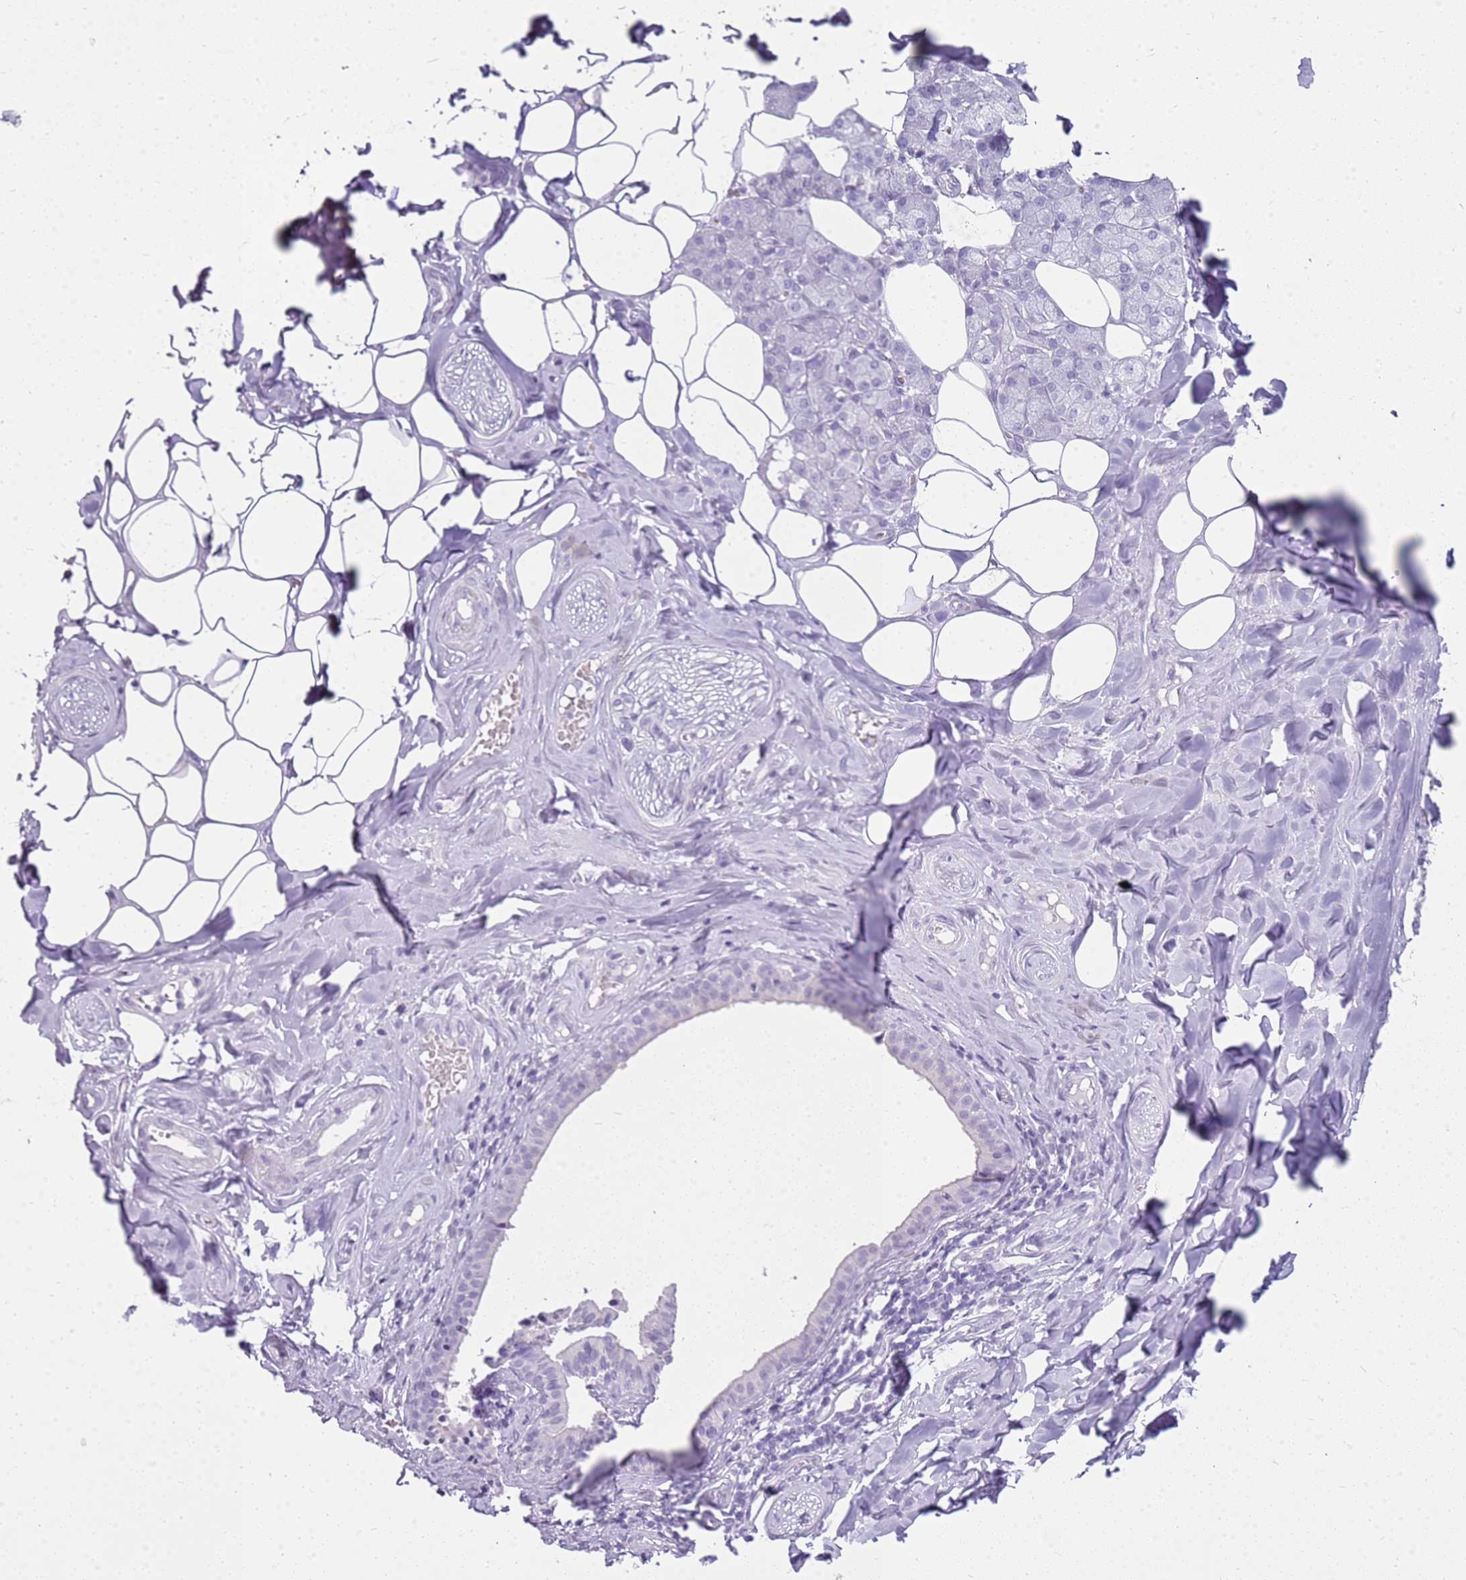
{"staining": {"intensity": "negative", "quantity": "none", "location": "none"}, "tissue": "salivary gland", "cell_type": "Glandular cells", "image_type": "normal", "snomed": [{"axis": "morphology", "description": "Normal tissue, NOS"}, {"axis": "topography", "description": "Salivary gland"}], "caption": "High magnification brightfield microscopy of benign salivary gland stained with DAB (3,3'-diaminobenzidine) (brown) and counterstained with hematoxylin (blue): glandular cells show no significant staining. (DAB (3,3'-diaminobenzidine) IHC, high magnification).", "gene": "CA8", "patient": {"sex": "male", "age": 62}}